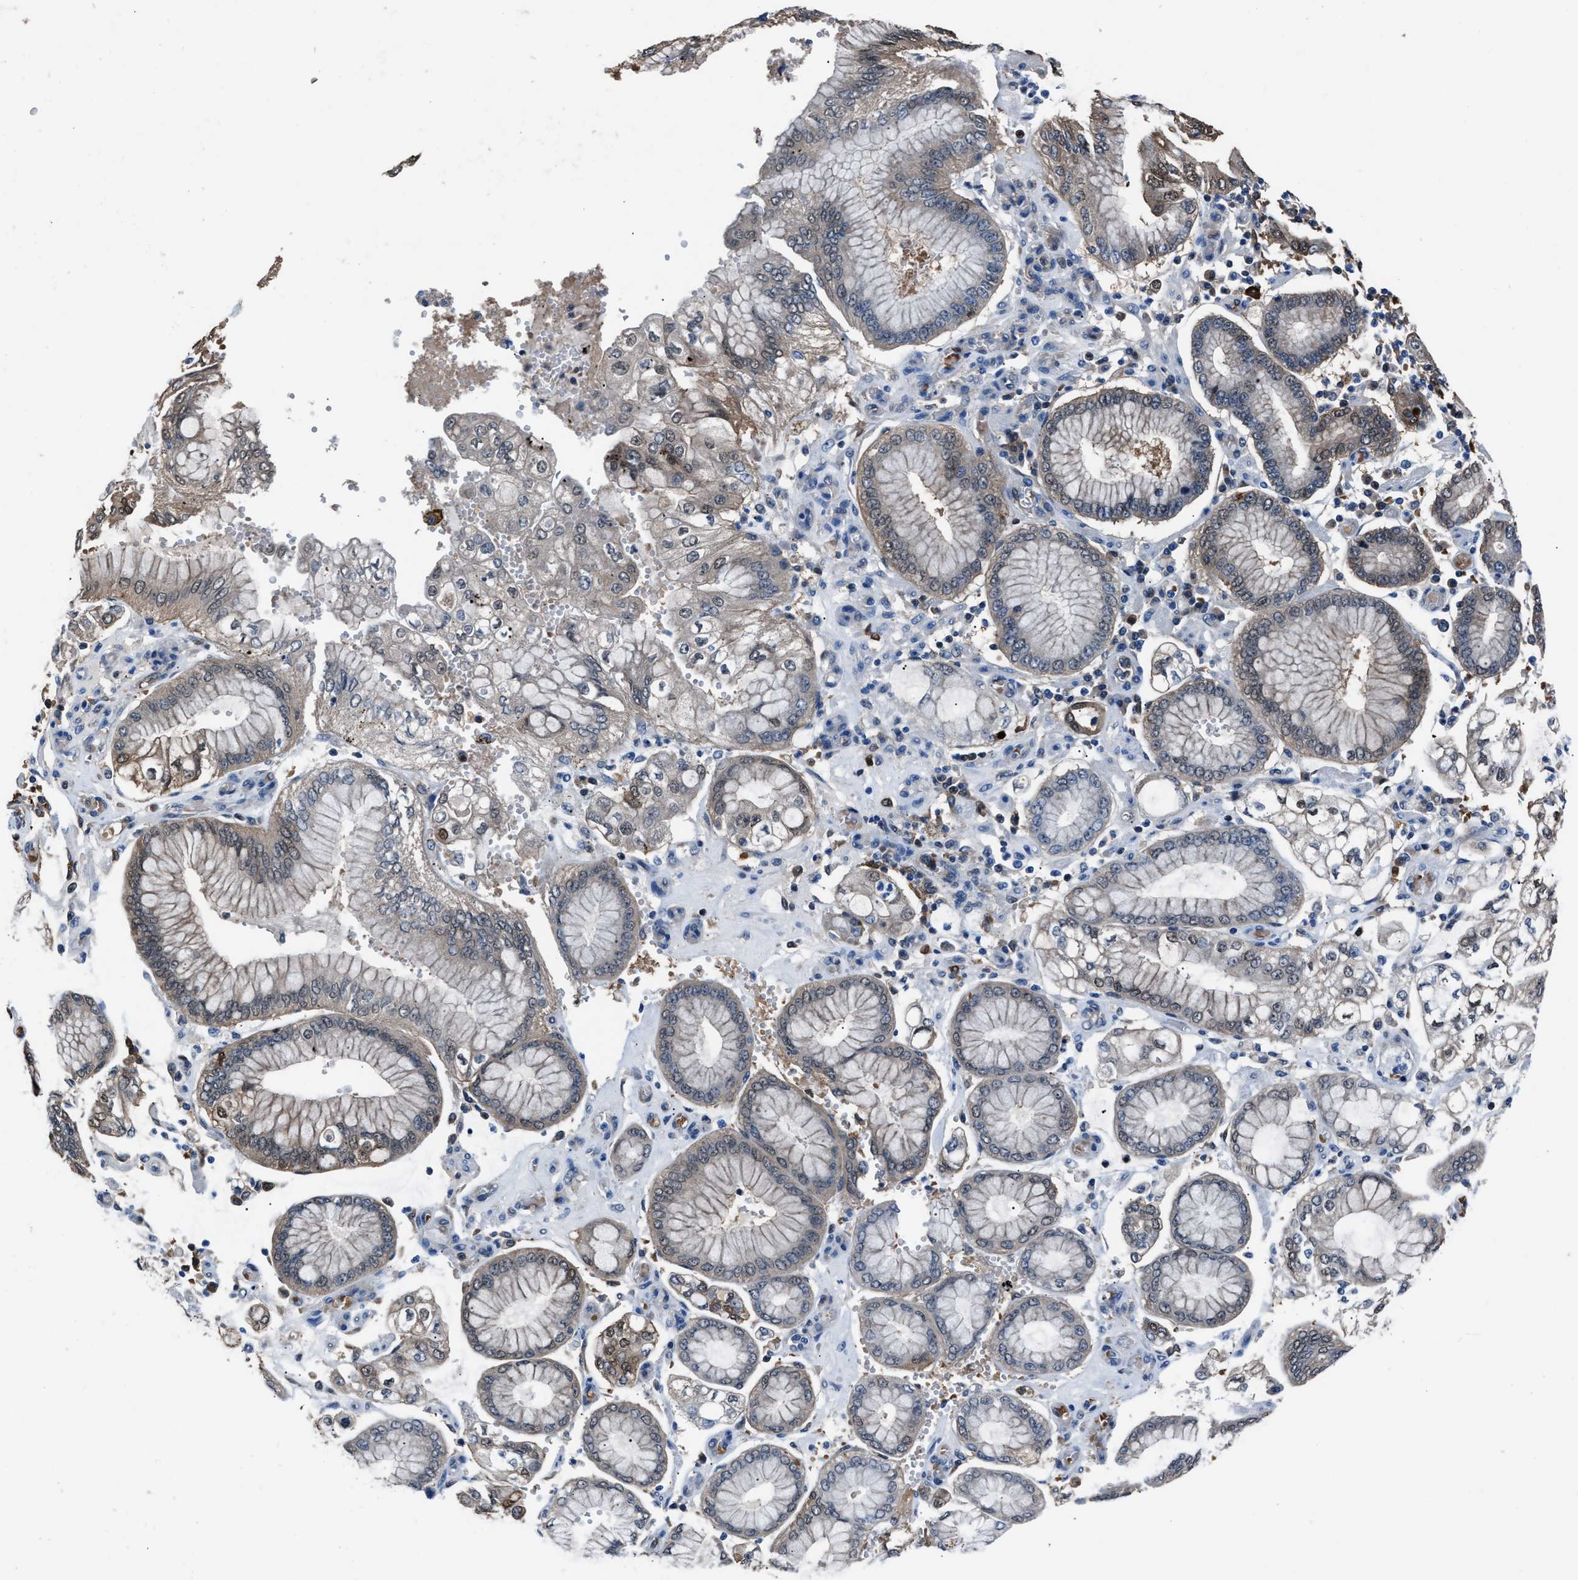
{"staining": {"intensity": "moderate", "quantity": "<25%", "location": "nuclear"}, "tissue": "stomach cancer", "cell_type": "Tumor cells", "image_type": "cancer", "snomed": [{"axis": "morphology", "description": "Adenocarcinoma, NOS"}, {"axis": "topography", "description": "Stomach"}], "caption": "An immunohistochemistry (IHC) photomicrograph of tumor tissue is shown. Protein staining in brown highlights moderate nuclear positivity in stomach adenocarcinoma within tumor cells.", "gene": "PPA1", "patient": {"sex": "male", "age": 76}}